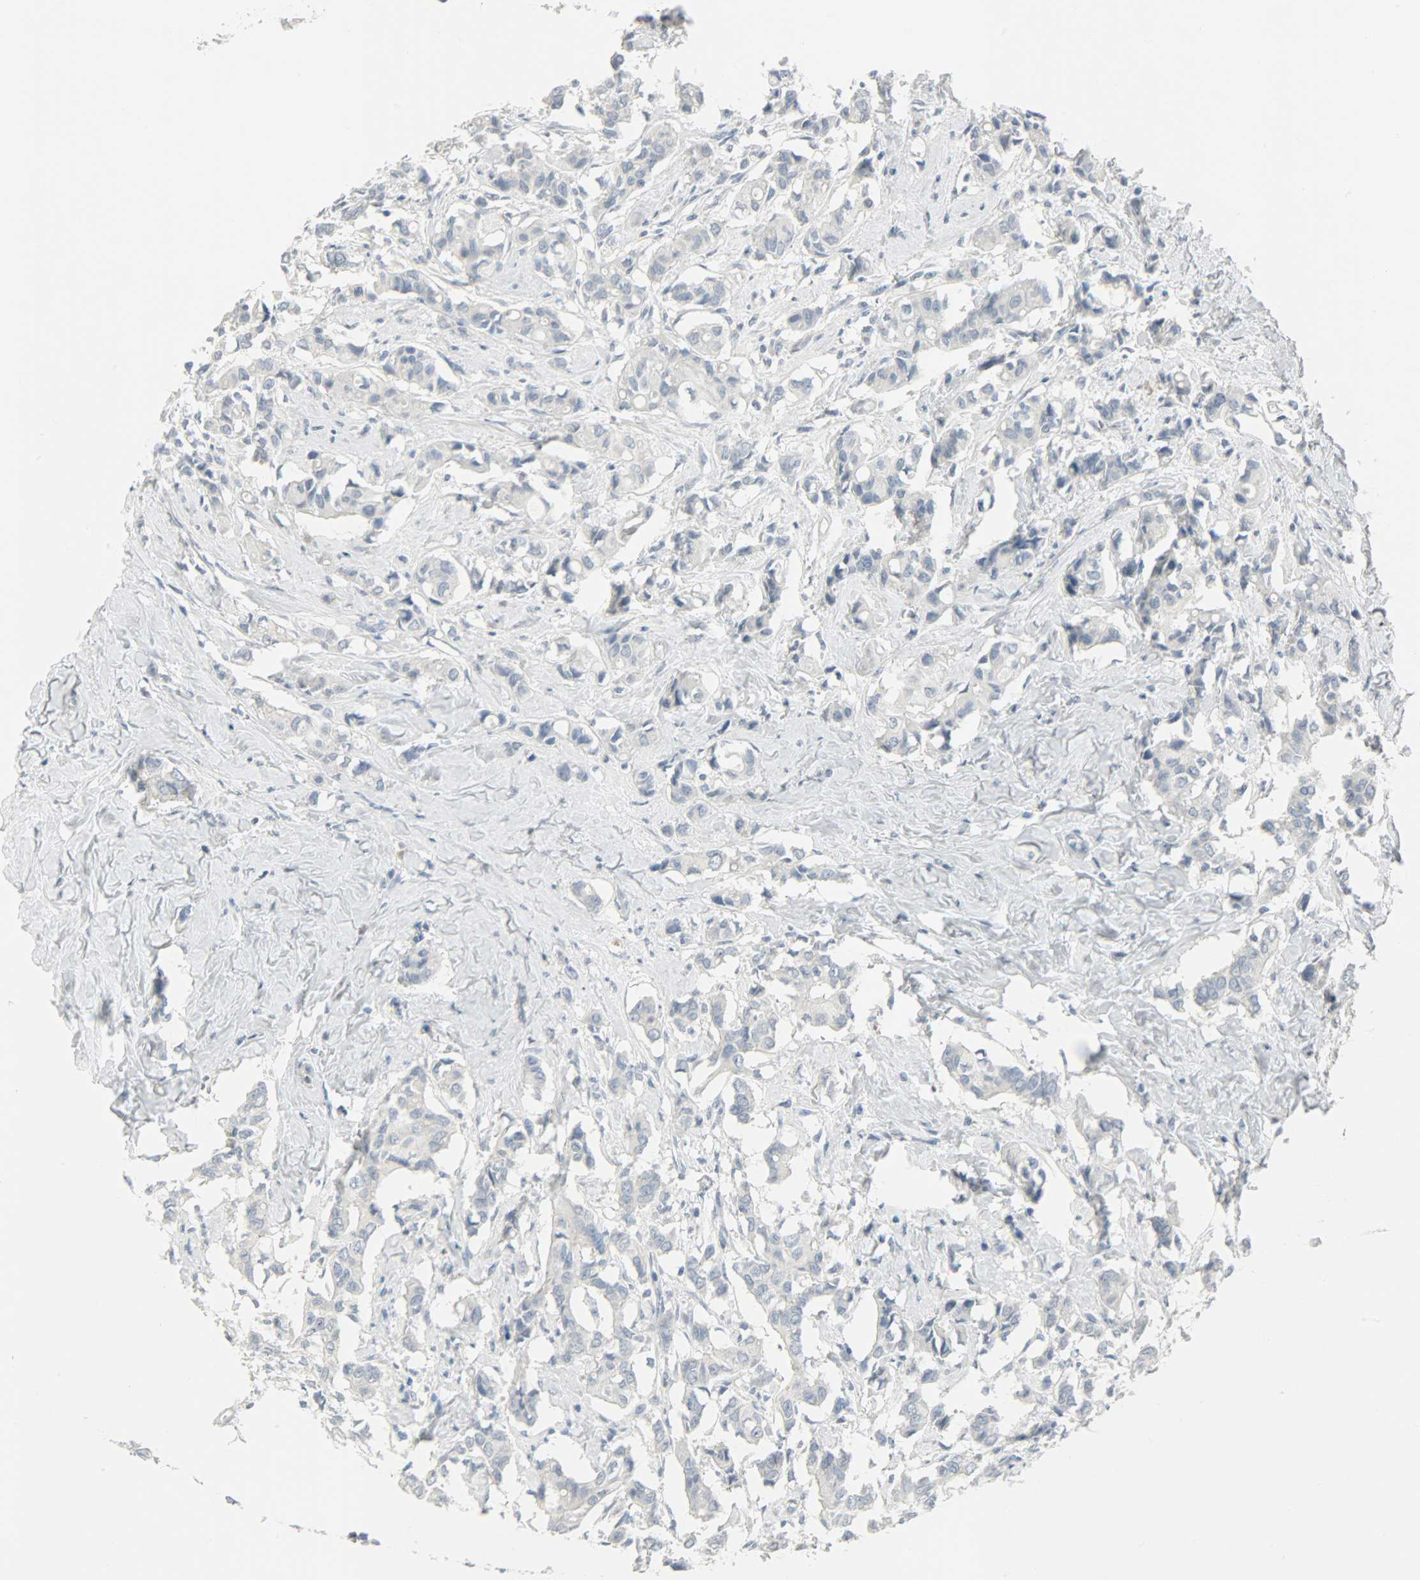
{"staining": {"intensity": "negative", "quantity": "none", "location": "none"}, "tissue": "breast cancer", "cell_type": "Tumor cells", "image_type": "cancer", "snomed": [{"axis": "morphology", "description": "Duct carcinoma"}, {"axis": "topography", "description": "Breast"}], "caption": "IHC image of neoplastic tissue: human breast cancer stained with DAB (3,3'-diaminobenzidine) reveals no significant protein positivity in tumor cells. (Brightfield microscopy of DAB (3,3'-diaminobenzidine) IHC at high magnification).", "gene": "KIT", "patient": {"sex": "female", "age": 84}}